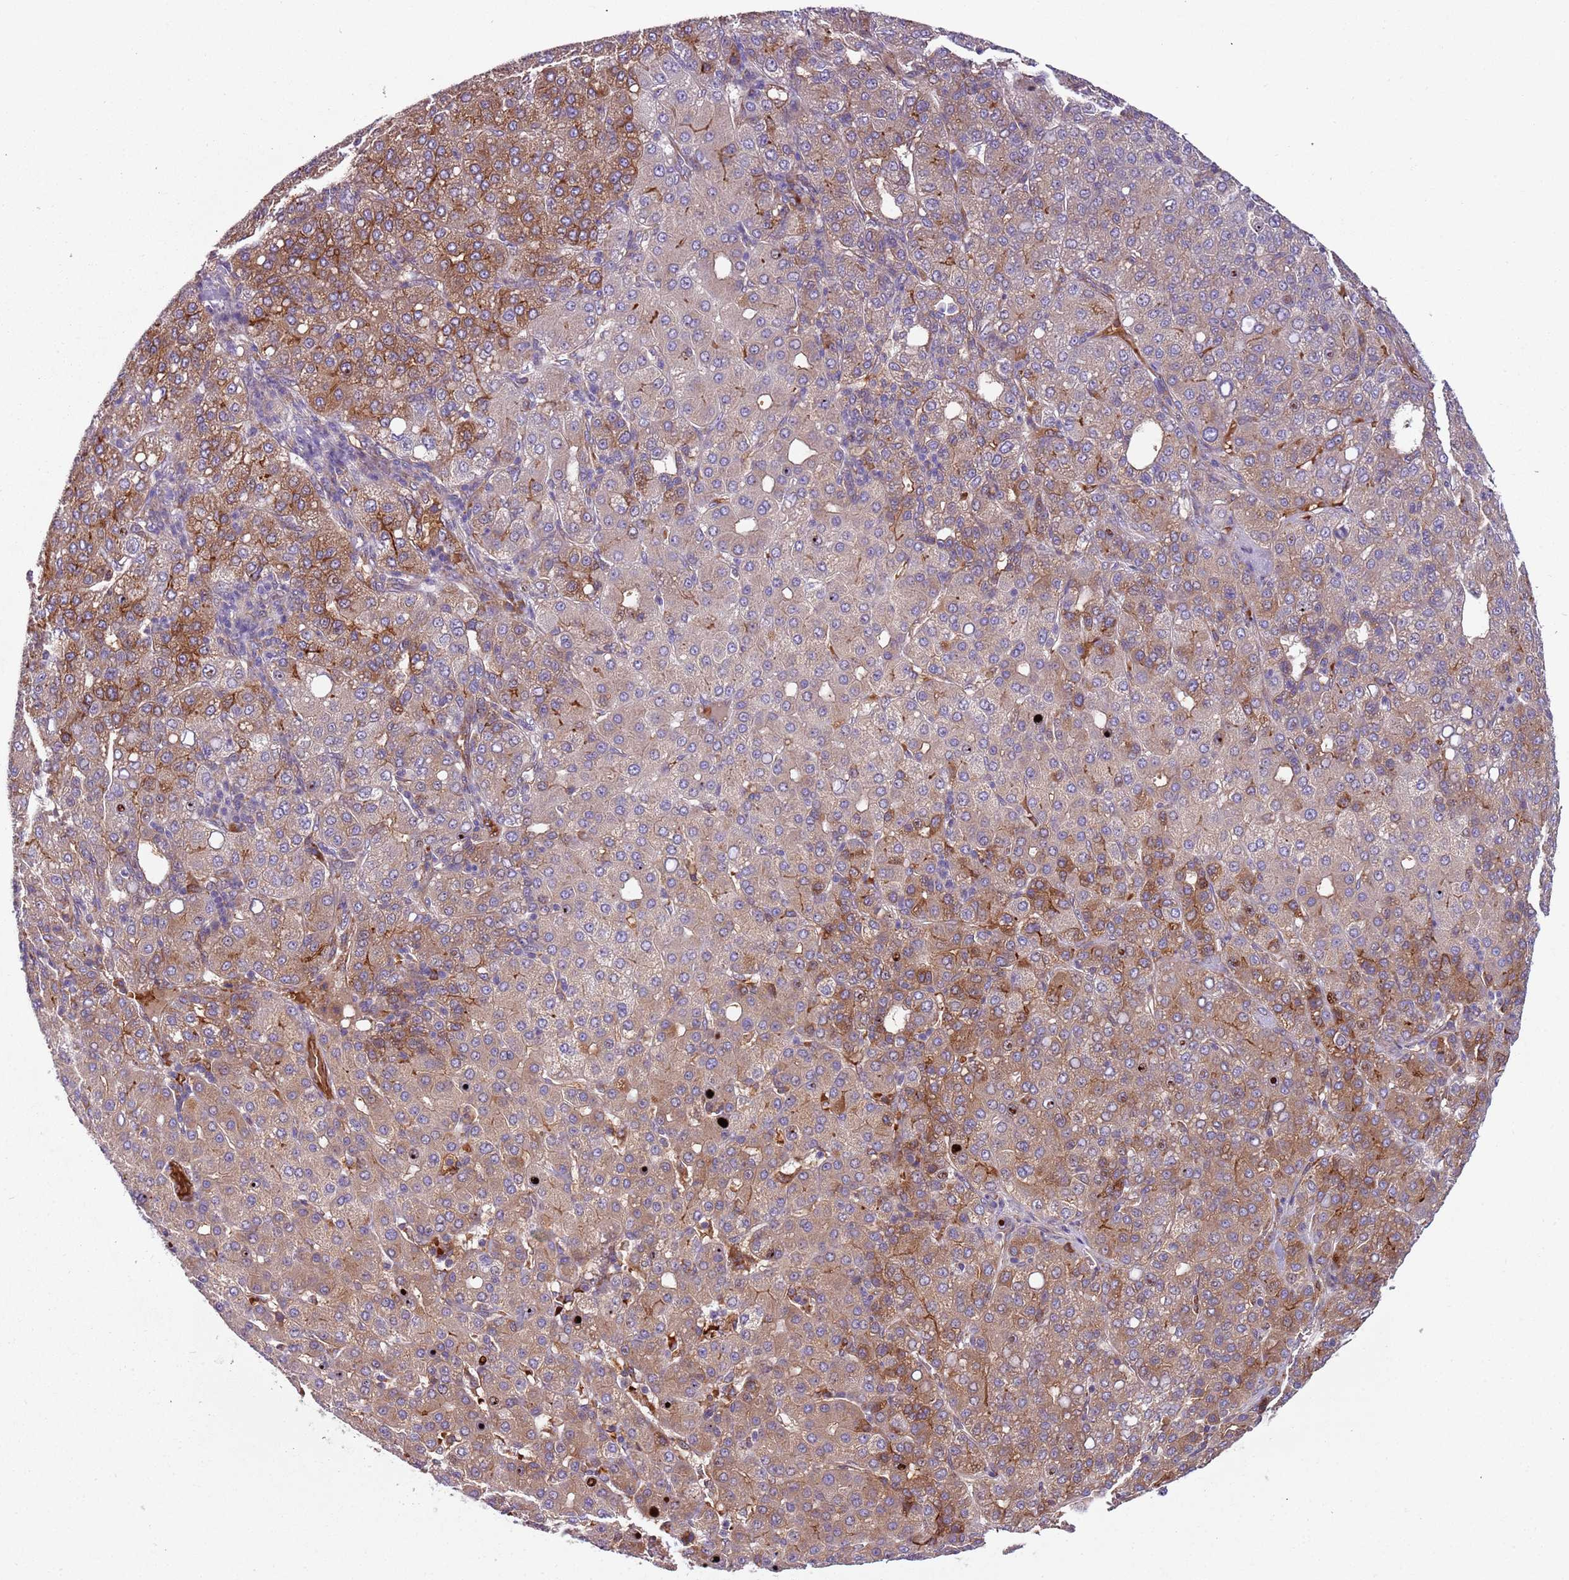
{"staining": {"intensity": "moderate", "quantity": "25%-75%", "location": "cytoplasmic/membranous"}, "tissue": "liver cancer", "cell_type": "Tumor cells", "image_type": "cancer", "snomed": [{"axis": "morphology", "description": "Carcinoma, Hepatocellular, NOS"}, {"axis": "topography", "description": "Liver"}], "caption": "Liver cancer stained with IHC reveals moderate cytoplasmic/membranous staining in approximately 25%-75% of tumor cells.", "gene": "VWCE", "patient": {"sex": "male", "age": 65}}